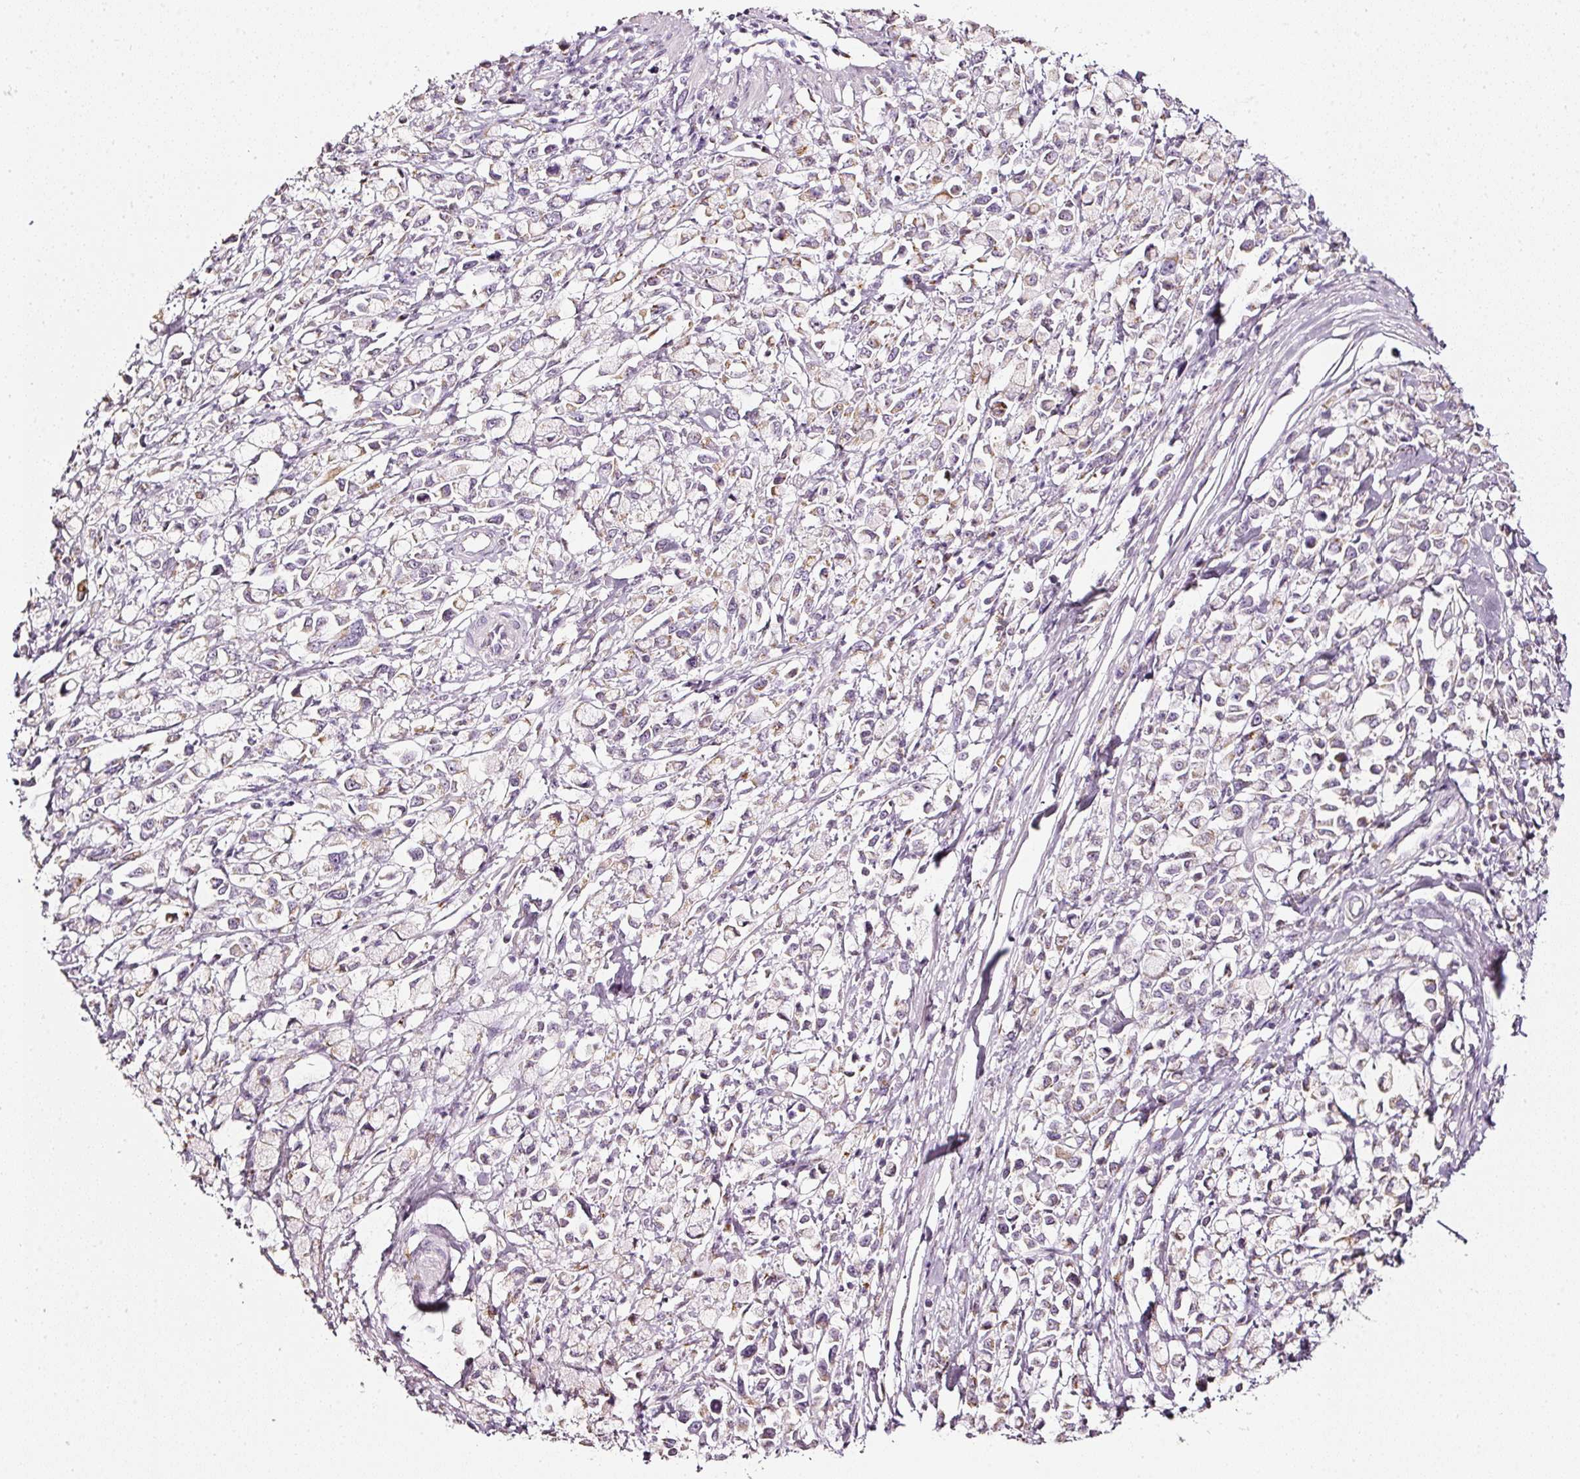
{"staining": {"intensity": "weak", "quantity": "<25%", "location": "cytoplasmic/membranous"}, "tissue": "stomach cancer", "cell_type": "Tumor cells", "image_type": "cancer", "snomed": [{"axis": "morphology", "description": "Adenocarcinoma, NOS"}, {"axis": "topography", "description": "Stomach"}], "caption": "An IHC micrograph of adenocarcinoma (stomach) is shown. There is no staining in tumor cells of adenocarcinoma (stomach).", "gene": "SDF4", "patient": {"sex": "female", "age": 81}}